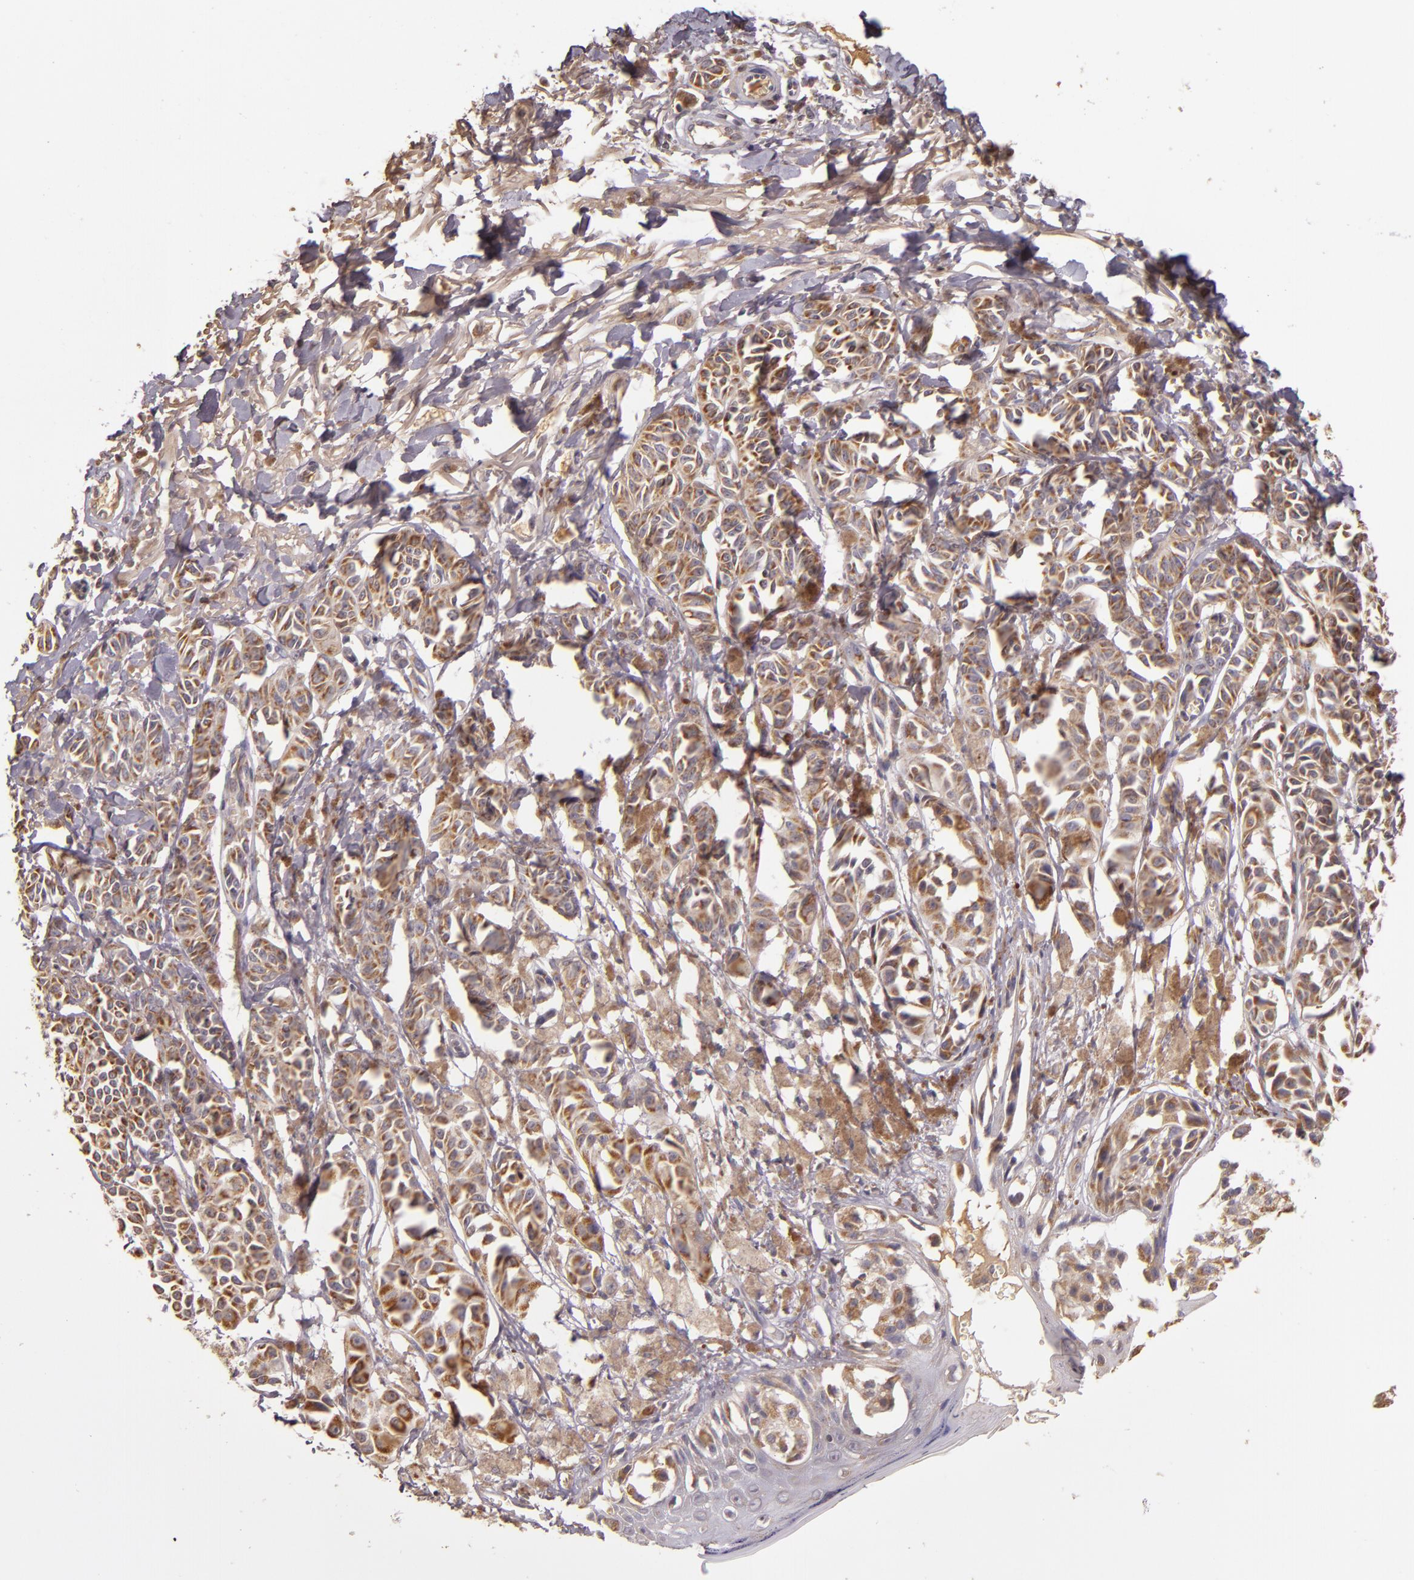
{"staining": {"intensity": "moderate", "quantity": "25%-75%", "location": "cytoplasmic/membranous"}, "tissue": "melanoma", "cell_type": "Tumor cells", "image_type": "cancer", "snomed": [{"axis": "morphology", "description": "Malignant melanoma, NOS"}, {"axis": "topography", "description": "Skin"}], "caption": "Protein staining of malignant melanoma tissue shows moderate cytoplasmic/membranous expression in approximately 25%-75% of tumor cells.", "gene": "ABL1", "patient": {"sex": "male", "age": 76}}